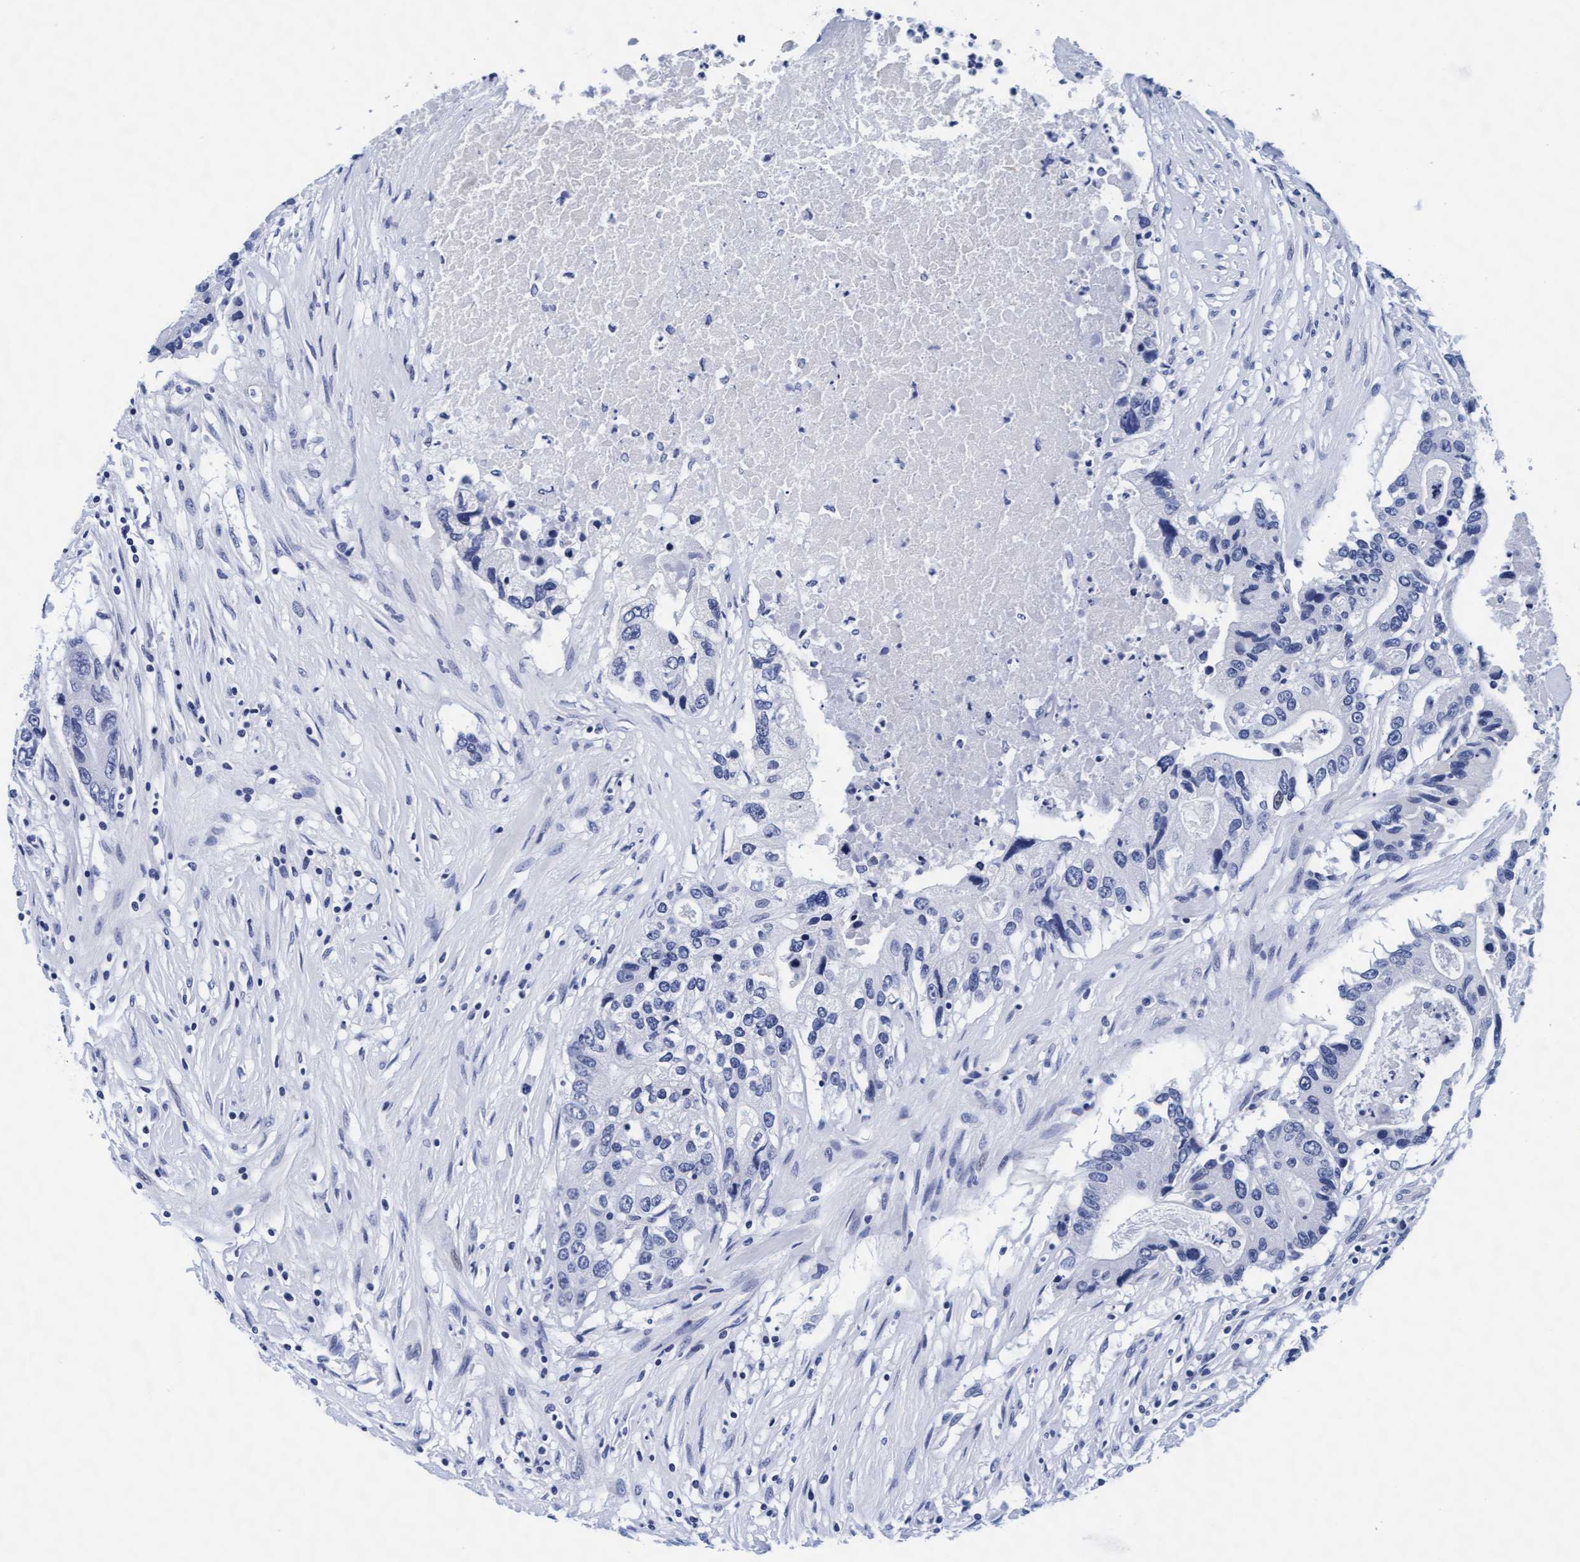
{"staining": {"intensity": "negative", "quantity": "none", "location": "none"}, "tissue": "colorectal cancer", "cell_type": "Tumor cells", "image_type": "cancer", "snomed": [{"axis": "morphology", "description": "Adenocarcinoma, NOS"}, {"axis": "topography", "description": "Colon"}], "caption": "Tumor cells are negative for protein expression in human colorectal adenocarcinoma. Nuclei are stained in blue.", "gene": "ARSG", "patient": {"sex": "female", "age": 77}}